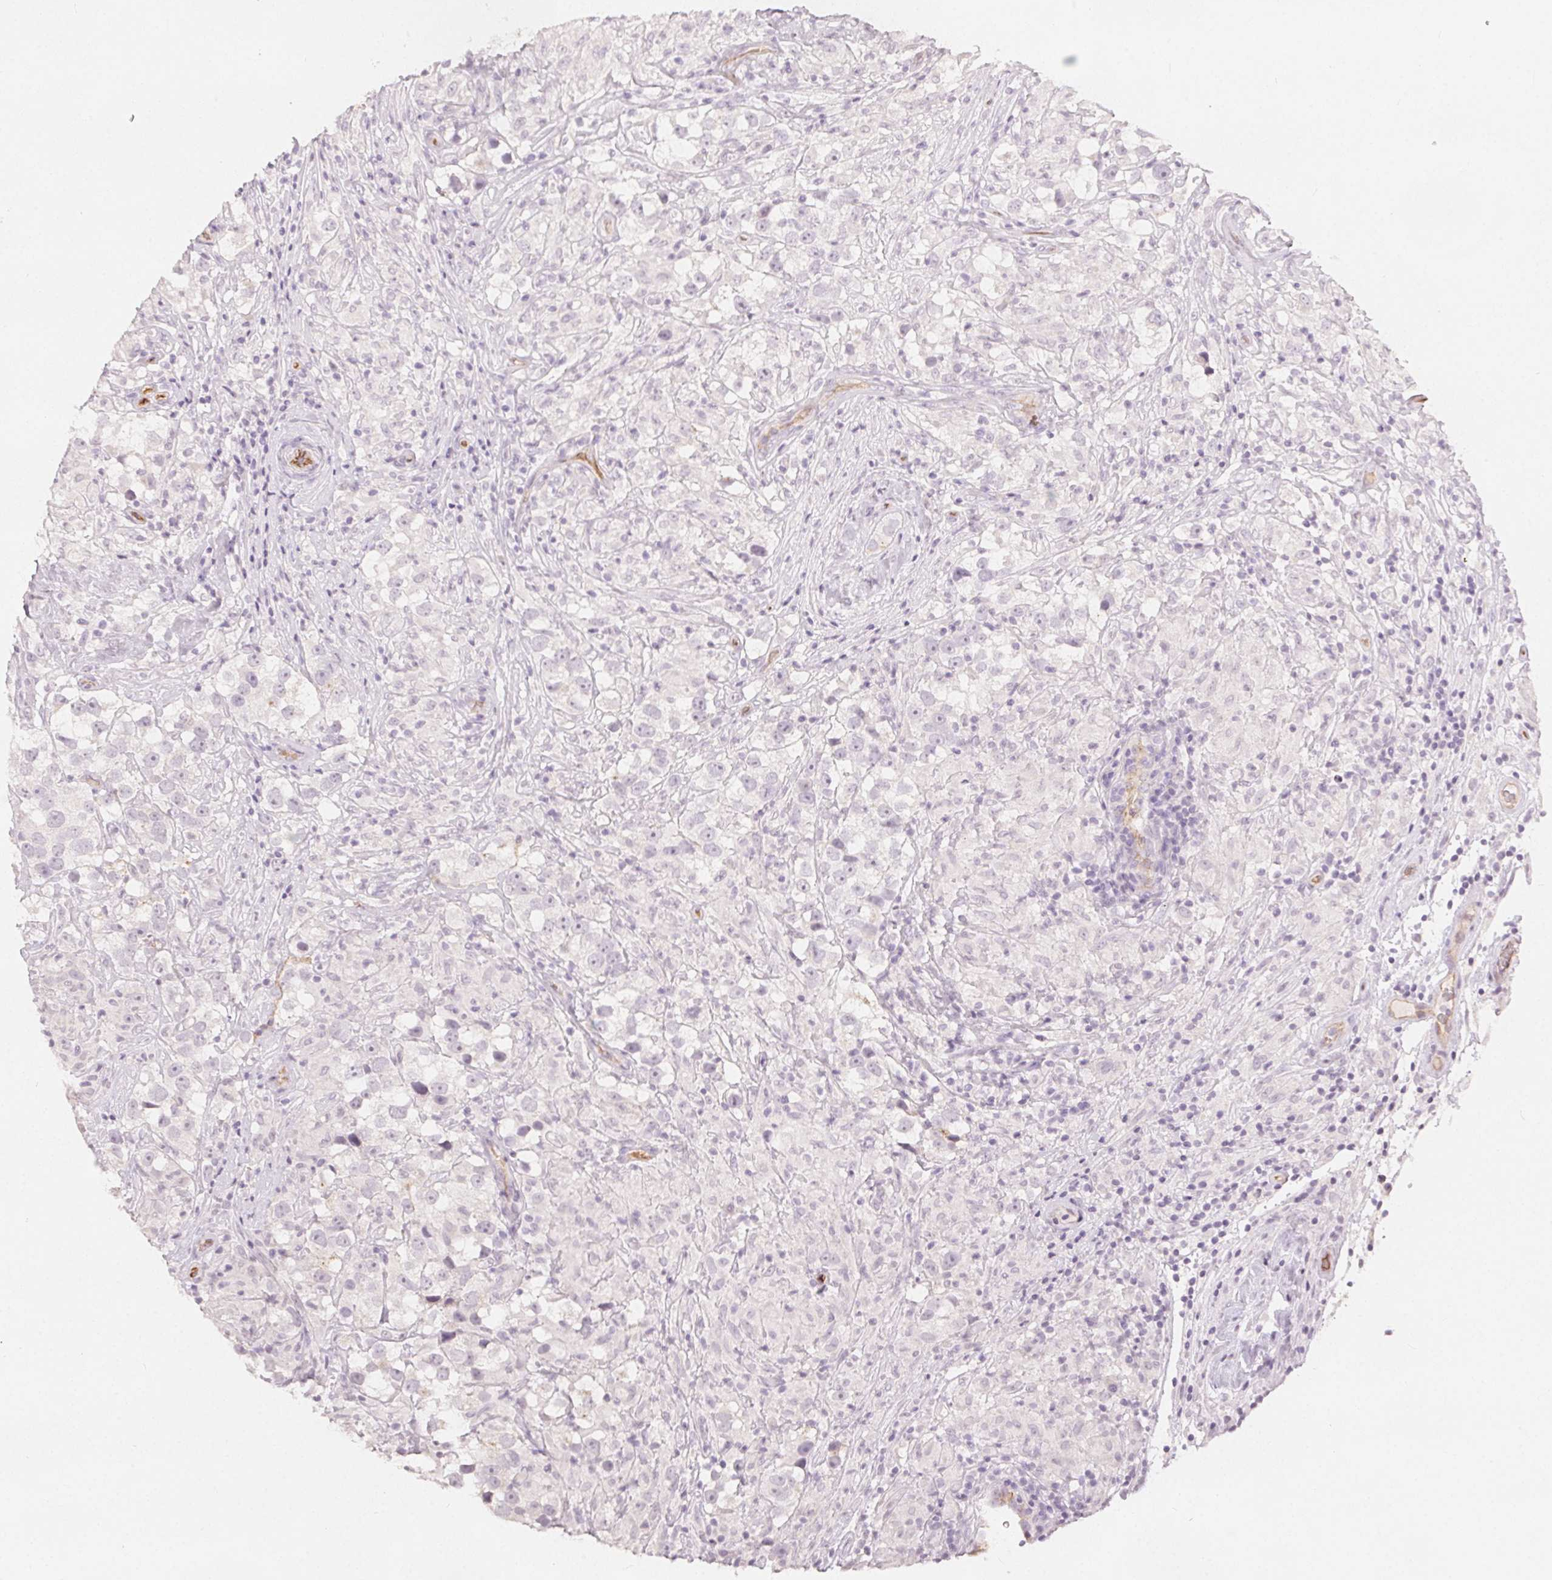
{"staining": {"intensity": "negative", "quantity": "none", "location": "none"}, "tissue": "testis cancer", "cell_type": "Tumor cells", "image_type": "cancer", "snomed": [{"axis": "morphology", "description": "Seminoma, NOS"}, {"axis": "topography", "description": "Testis"}], "caption": "Immunohistochemical staining of testis seminoma demonstrates no significant expression in tumor cells.", "gene": "PODXL", "patient": {"sex": "male", "age": 46}}